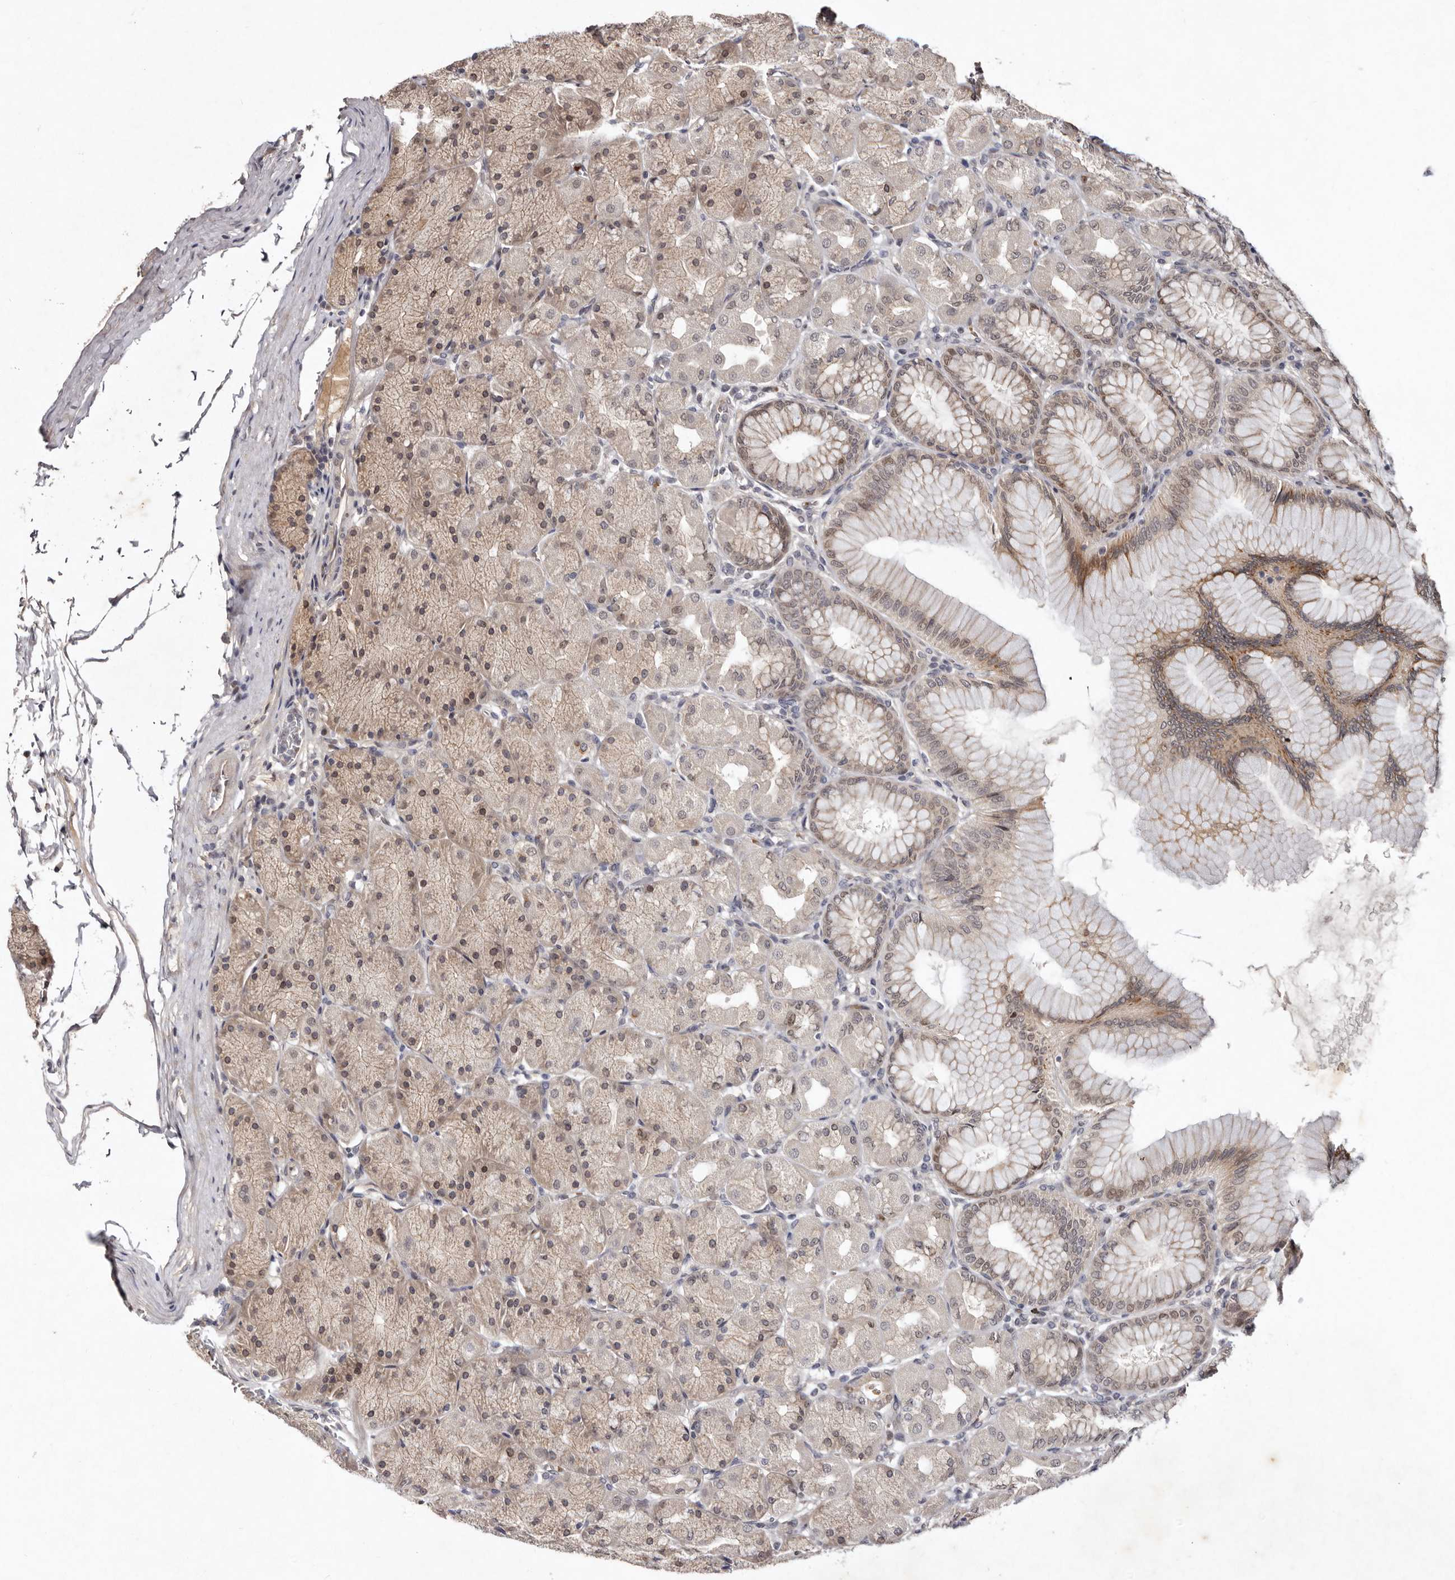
{"staining": {"intensity": "moderate", "quantity": "25%-75%", "location": "cytoplasmic/membranous,nuclear"}, "tissue": "stomach", "cell_type": "Glandular cells", "image_type": "normal", "snomed": [{"axis": "morphology", "description": "Normal tissue, NOS"}, {"axis": "topography", "description": "Stomach, upper"}], "caption": "IHC image of unremarkable stomach stained for a protein (brown), which shows medium levels of moderate cytoplasmic/membranous,nuclear staining in about 25%-75% of glandular cells.", "gene": "ABL1", "patient": {"sex": "female", "age": 56}}